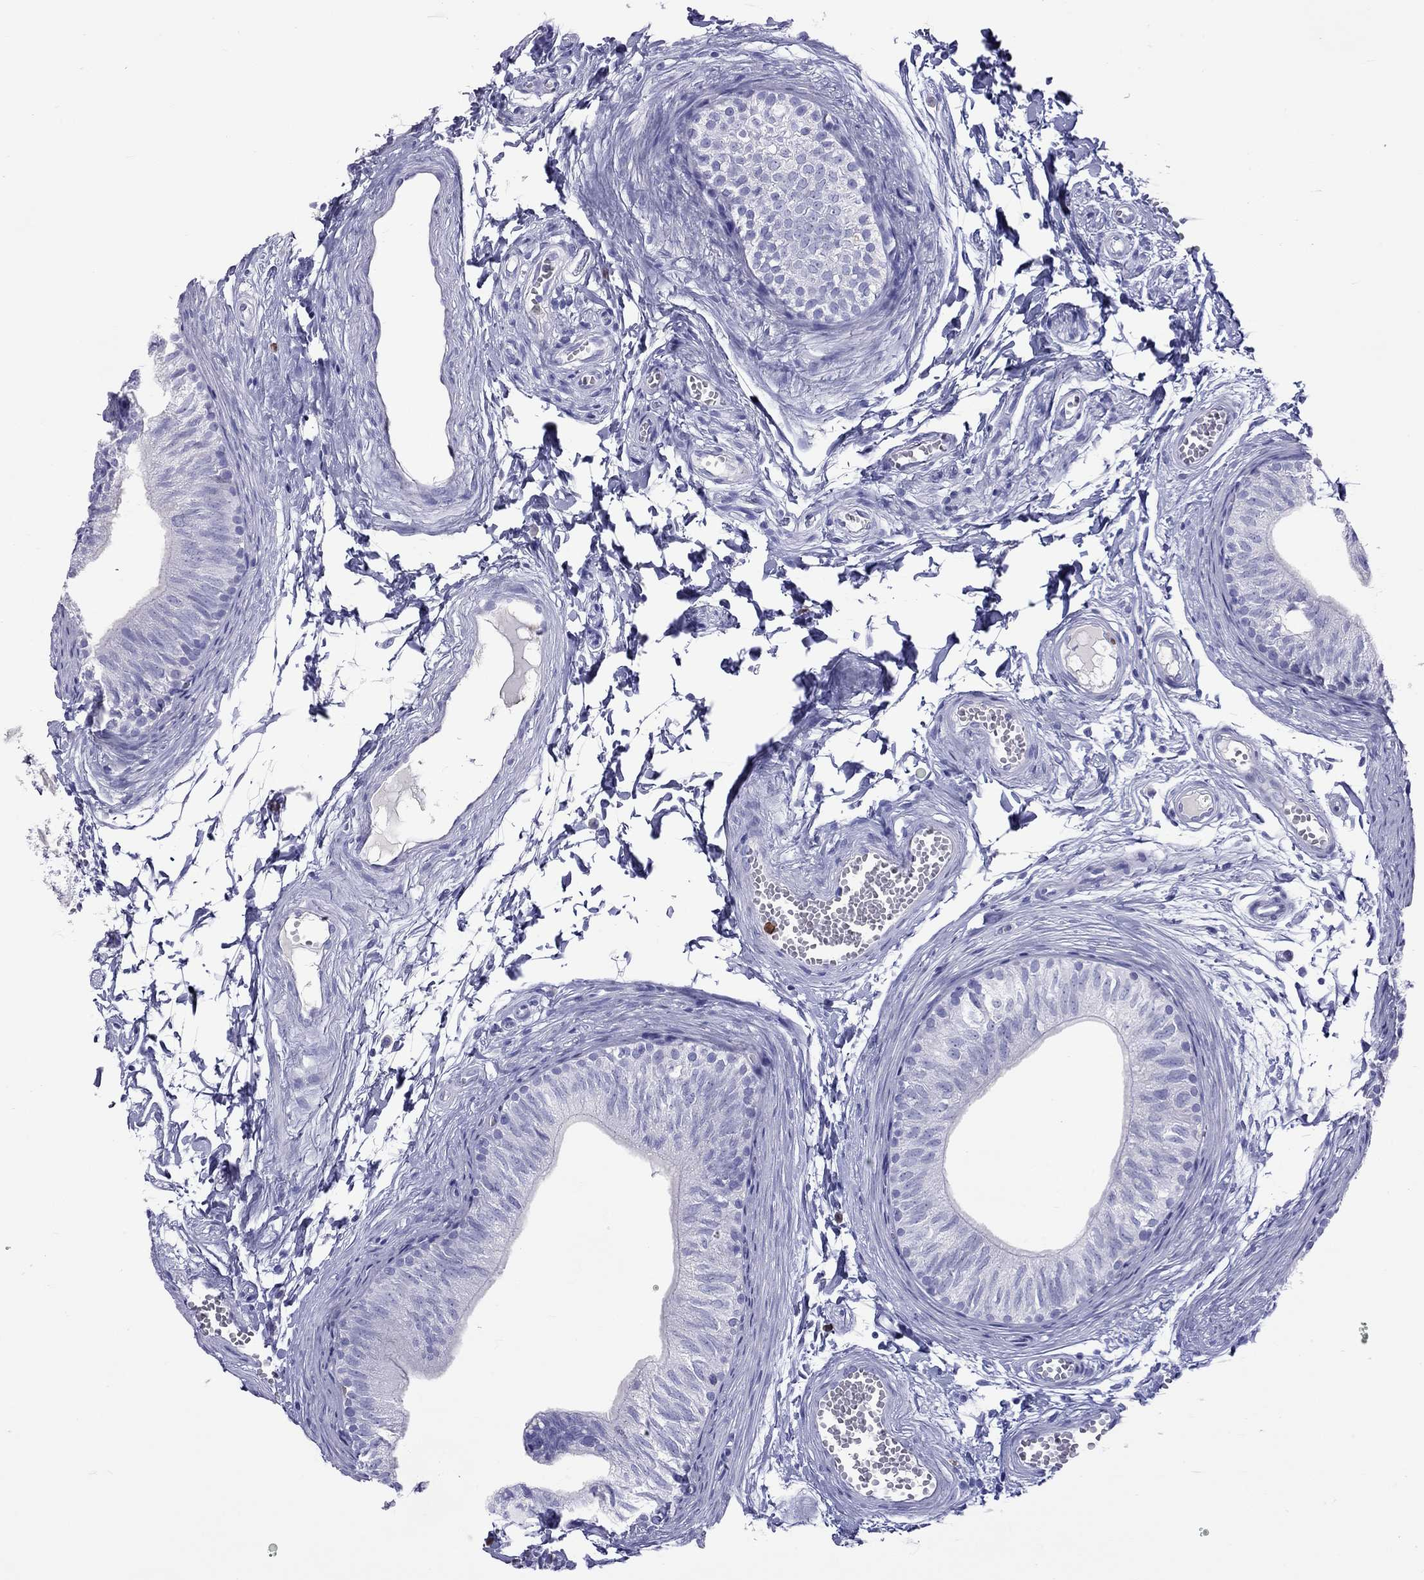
{"staining": {"intensity": "negative", "quantity": "none", "location": "none"}, "tissue": "epididymis", "cell_type": "Glandular cells", "image_type": "normal", "snomed": [{"axis": "morphology", "description": "Normal tissue, NOS"}, {"axis": "topography", "description": "Epididymis"}], "caption": "High power microscopy histopathology image of an immunohistochemistry (IHC) micrograph of benign epididymis, revealing no significant staining in glandular cells.", "gene": "SLAMF1", "patient": {"sex": "male", "age": 22}}